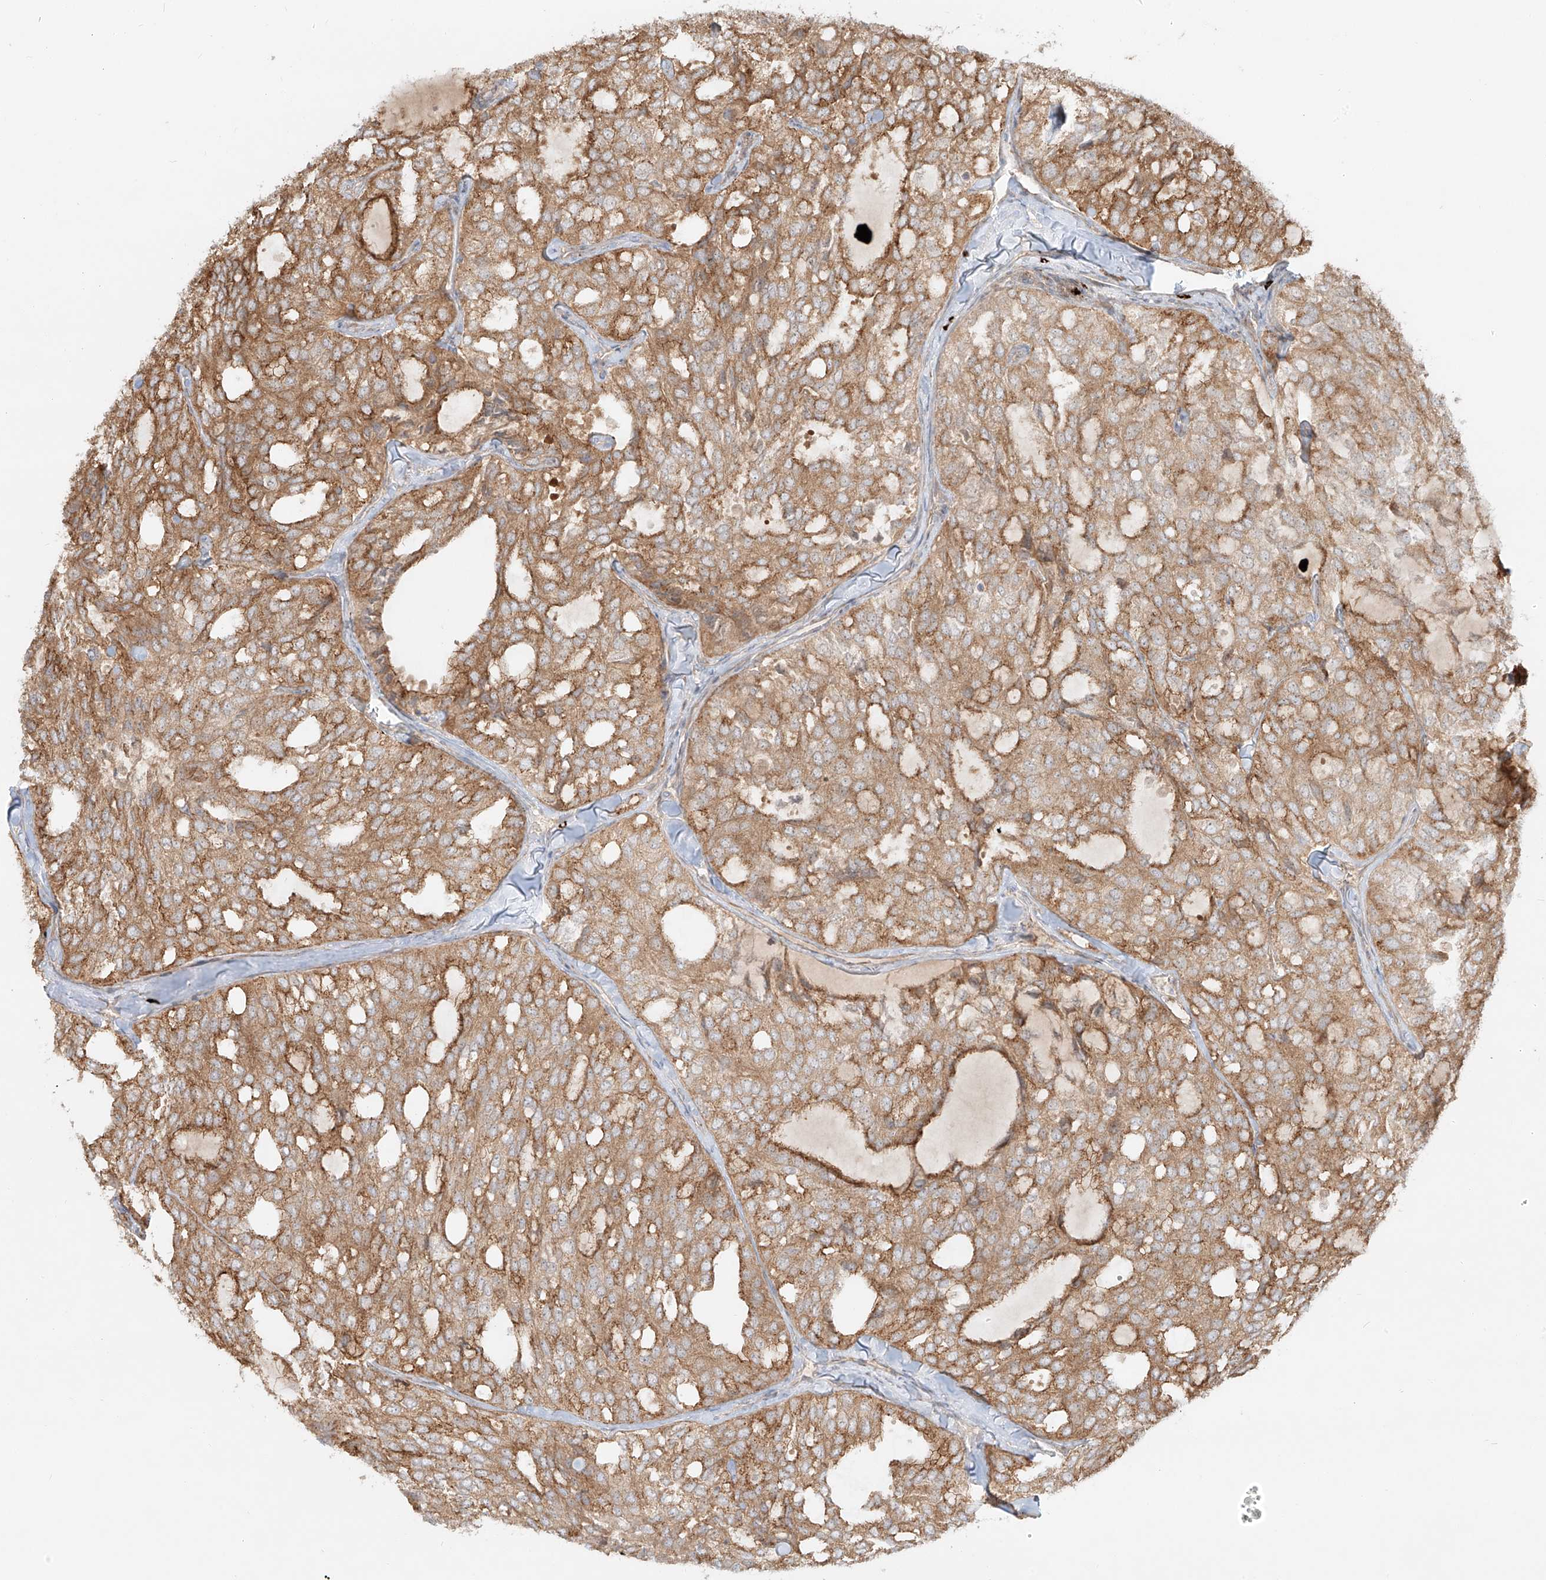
{"staining": {"intensity": "moderate", "quantity": ">75%", "location": "cytoplasmic/membranous"}, "tissue": "thyroid cancer", "cell_type": "Tumor cells", "image_type": "cancer", "snomed": [{"axis": "morphology", "description": "Follicular adenoma carcinoma, NOS"}, {"axis": "topography", "description": "Thyroid gland"}], "caption": "IHC histopathology image of neoplastic tissue: thyroid follicular adenoma carcinoma stained using IHC reveals medium levels of moderate protein expression localized specifically in the cytoplasmic/membranous of tumor cells, appearing as a cytoplasmic/membranous brown color.", "gene": "ZNF287", "patient": {"sex": "male", "age": 75}}